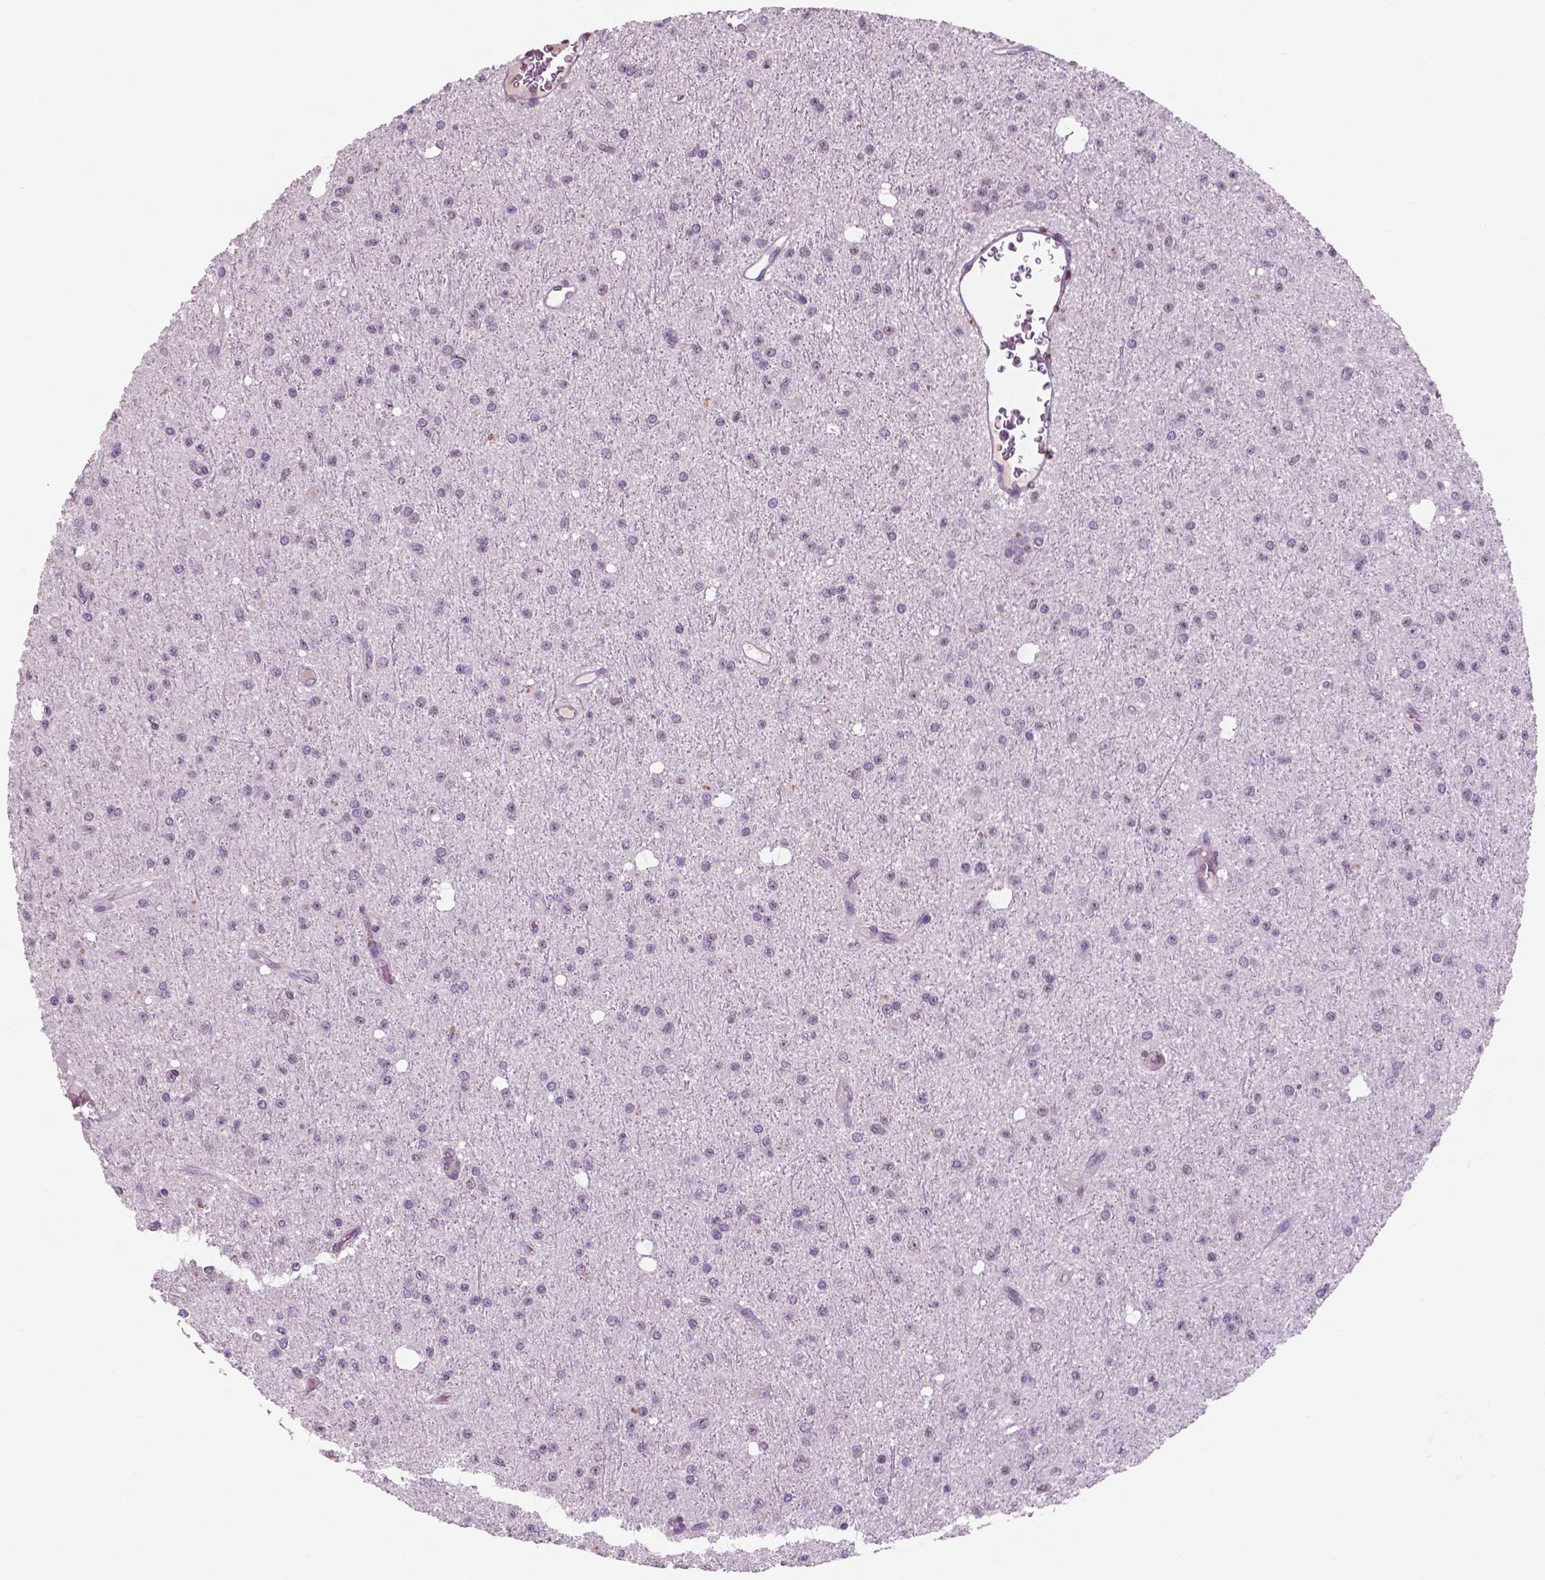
{"staining": {"intensity": "negative", "quantity": "none", "location": "none"}, "tissue": "glioma", "cell_type": "Tumor cells", "image_type": "cancer", "snomed": [{"axis": "morphology", "description": "Glioma, malignant, Low grade"}, {"axis": "topography", "description": "Brain"}], "caption": "Micrograph shows no protein positivity in tumor cells of malignant low-grade glioma tissue.", "gene": "CTR9", "patient": {"sex": "male", "age": 27}}